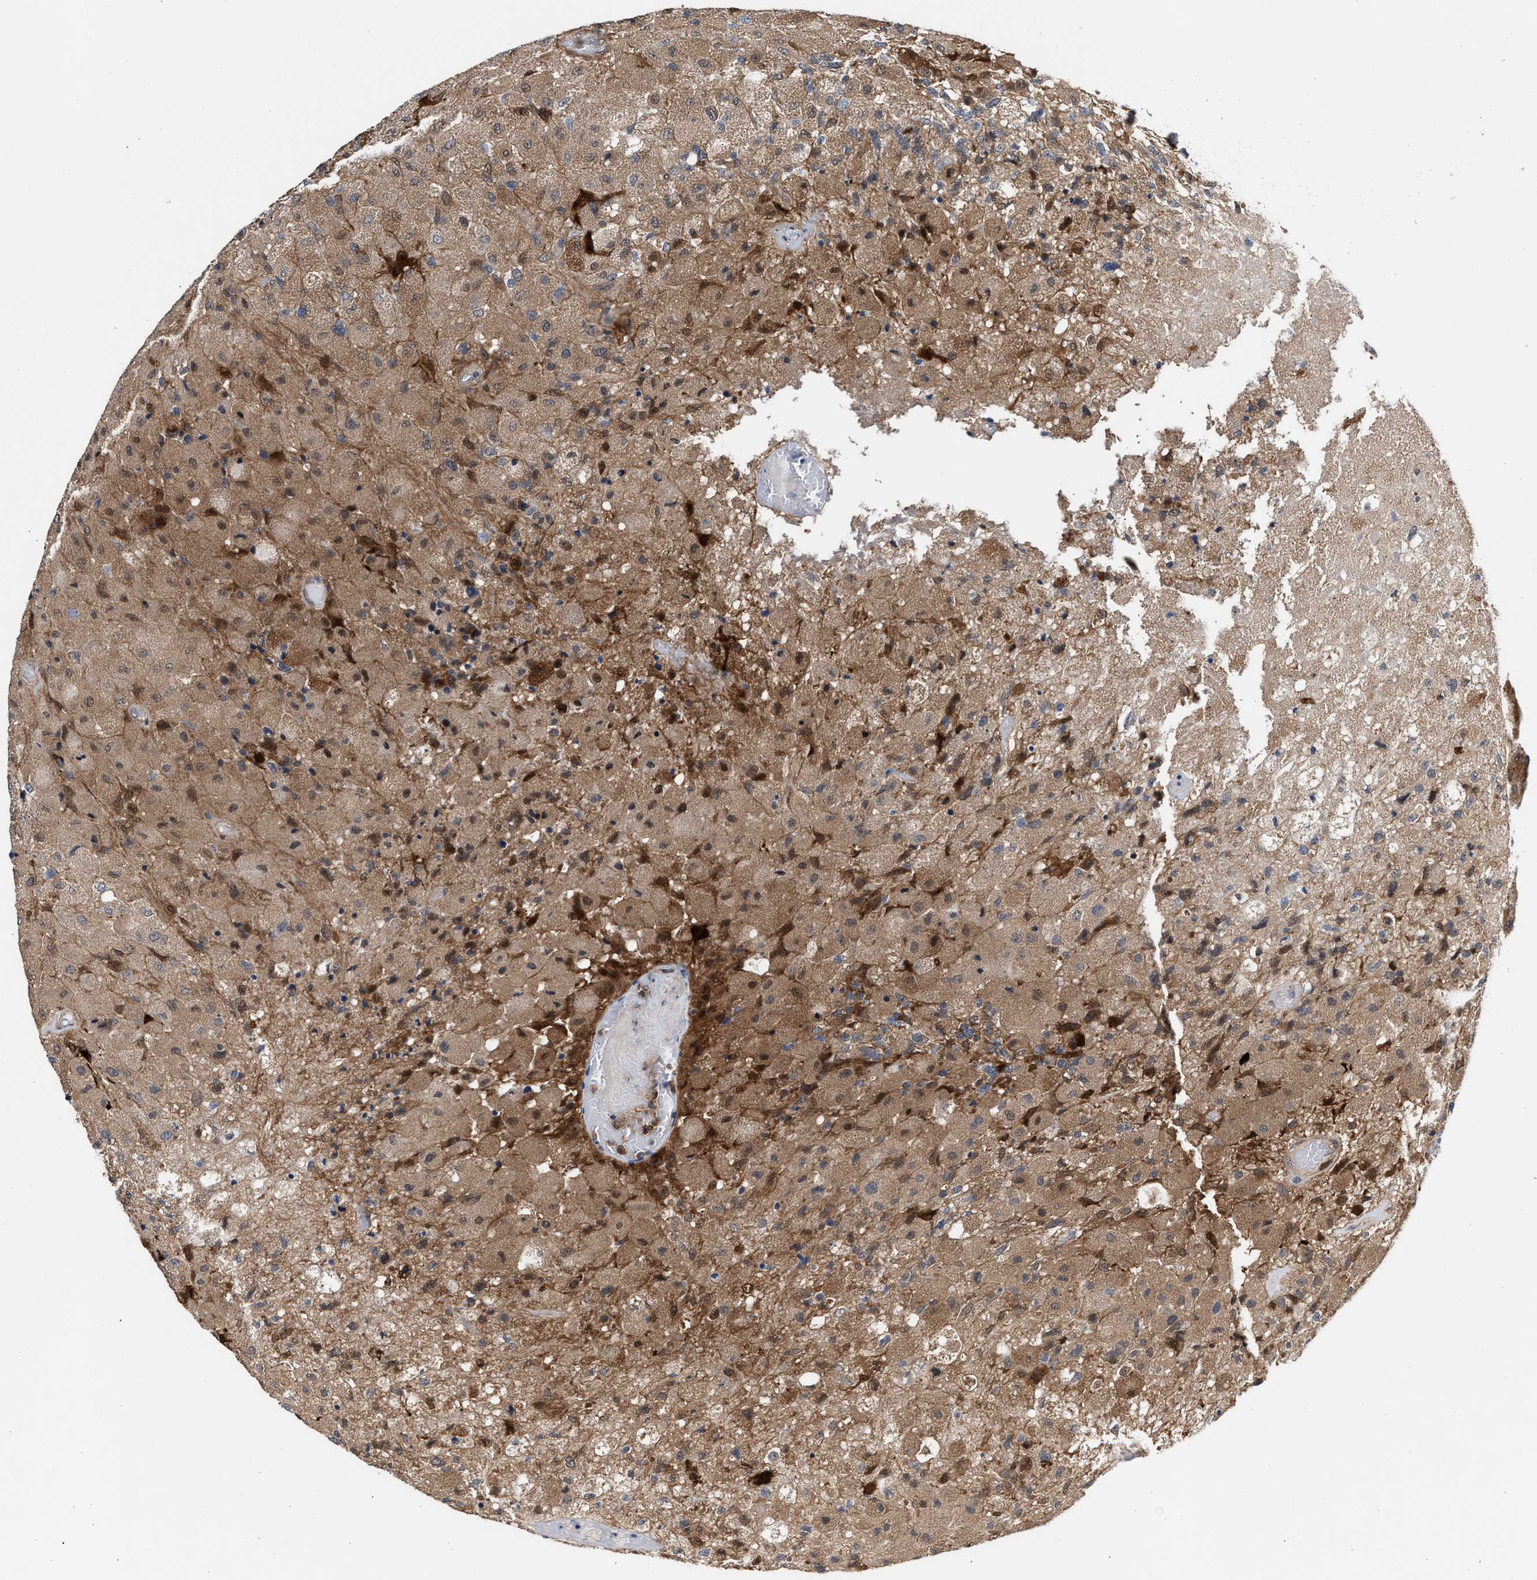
{"staining": {"intensity": "weak", "quantity": ">75%", "location": "cytoplasmic/membranous,nuclear"}, "tissue": "glioma", "cell_type": "Tumor cells", "image_type": "cancer", "snomed": [{"axis": "morphology", "description": "Normal tissue, NOS"}, {"axis": "morphology", "description": "Glioma, malignant, High grade"}, {"axis": "topography", "description": "Cerebral cortex"}], "caption": "This photomicrograph shows immunohistochemistry staining of glioma, with low weak cytoplasmic/membranous and nuclear staining in approximately >75% of tumor cells.", "gene": "TP53I3", "patient": {"sex": "male", "age": 77}}